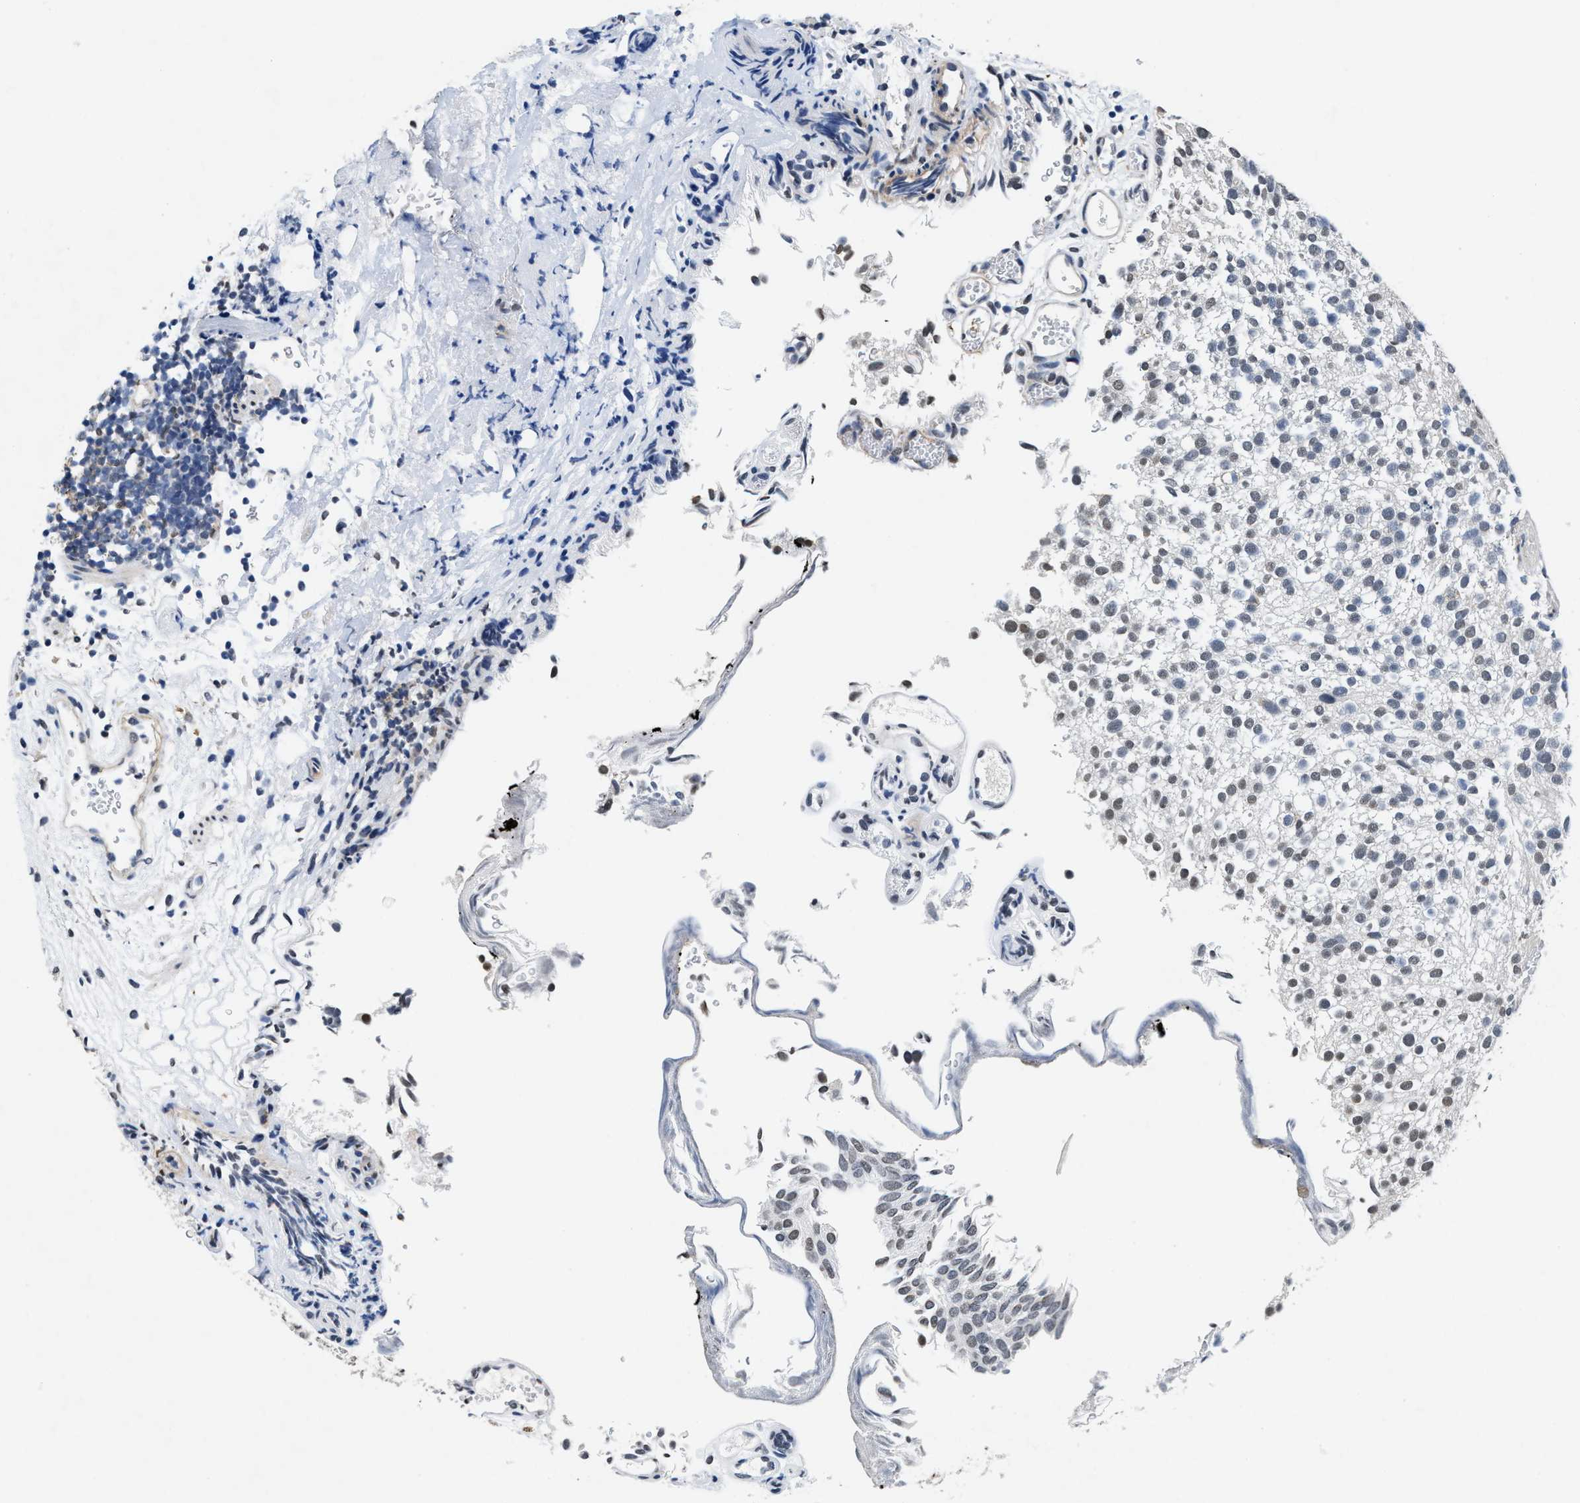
{"staining": {"intensity": "weak", "quantity": "<25%", "location": "nuclear"}, "tissue": "urothelial cancer", "cell_type": "Tumor cells", "image_type": "cancer", "snomed": [{"axis": "morphology", "description": "Urothelial carcinoma, Low grade"}, {"axis": "topography", "description": "Urinary bladder"}], "caption": "Tumor cells show no significant protein expression in urothelial carcinoma (low-grade).", "gene": "SUPT16H", "patient": {"sex": "male", "age": 78}}